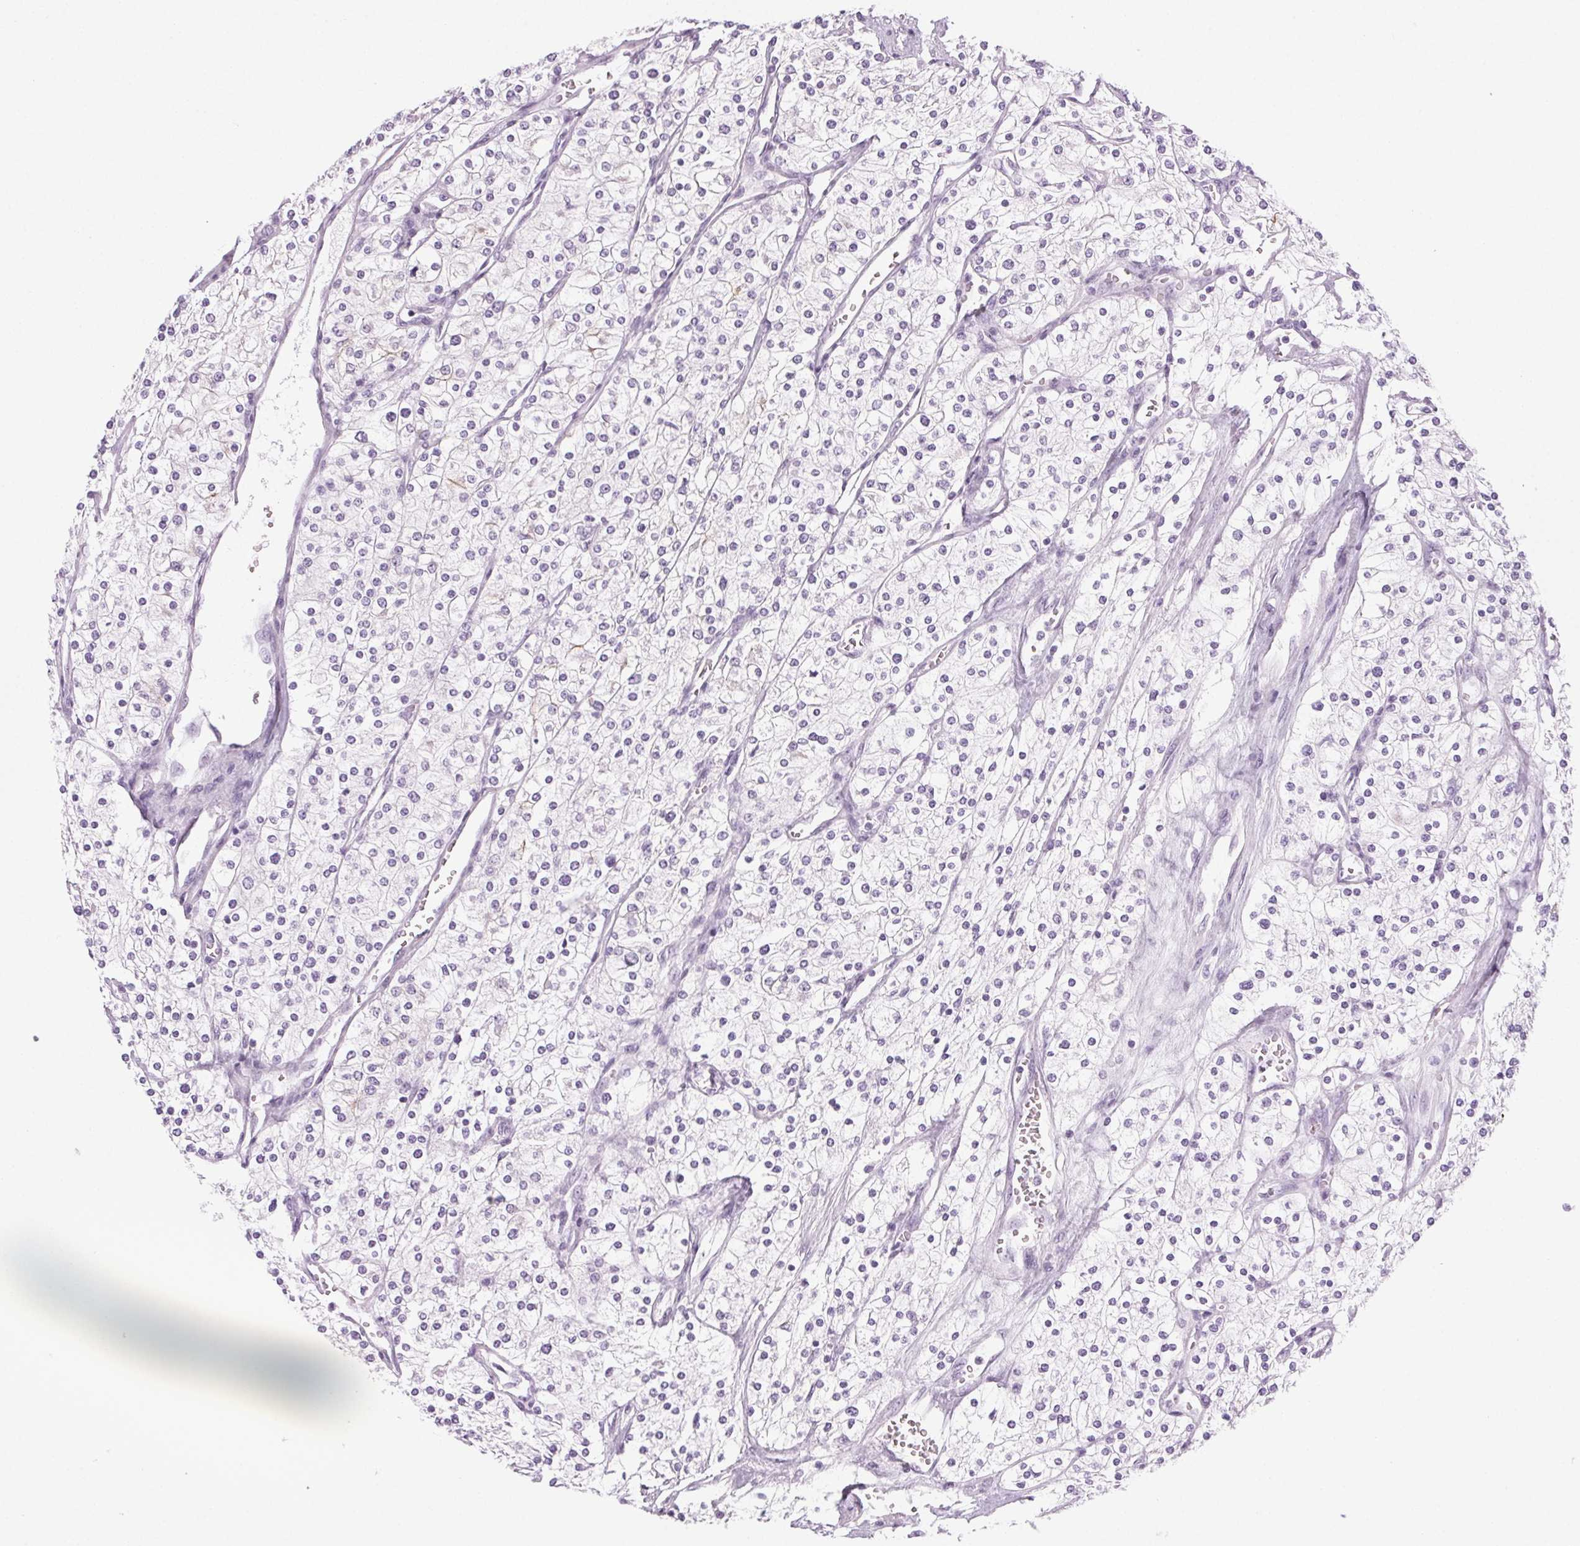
{"staining": {"intensity": "negative", "quantity": "none", "location": "none"}, "tissue": "renal cancer", "cell_type": "Tumor cells", "image_type": "cancer", "snomed": [{"axis": "morphology", "description": "Adenocarcinoma, NOS"}, {"axis": "topography", "description": "Kidney"}], "caption": "Human renal cancer (adenocarcinoma) stained for a protein using IHC demonstrates no positivity in tumor cells.", "gene": "LRP2", "patient": {"sex": "male", "age": 80}}